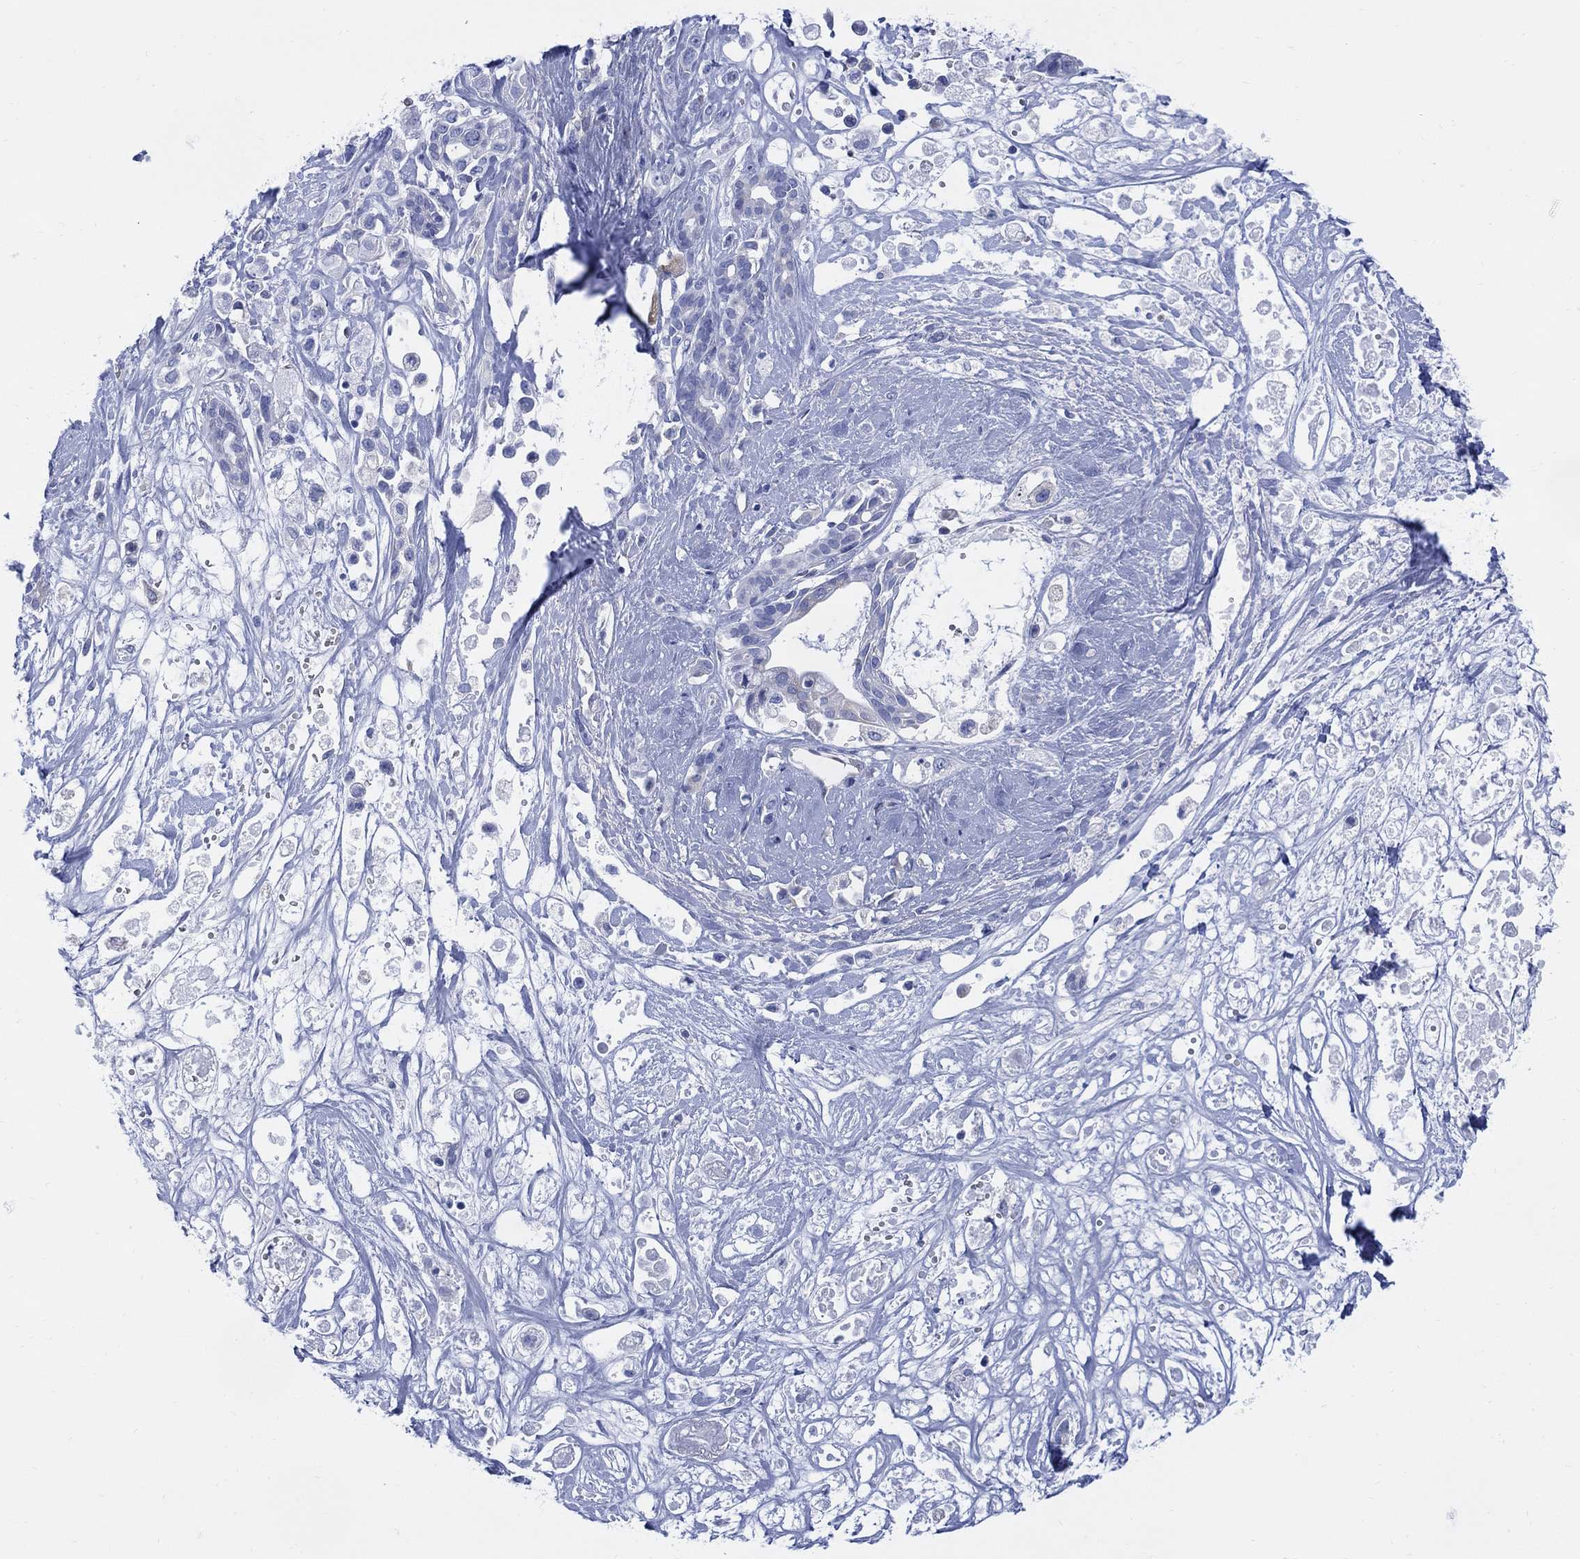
{"staining": {"intensity": "negative", "quantity": "none", "location": "none"}, "tissue": "pancreatic cancer", "cell_type": "Tumor cells", "image_type": "cancer", "snomed": [{"axis": "morphology", "description": "Adenocarcinoma, NOS"}, {"axis": "topography", "description": "Pancreas"}], "caption": "Pancreatic adenocarcinoma stained for a protein using IHC shows no positivity tumor cells.", "gene": "DDI1", "patient": {"sex": "male", "age": 44}}